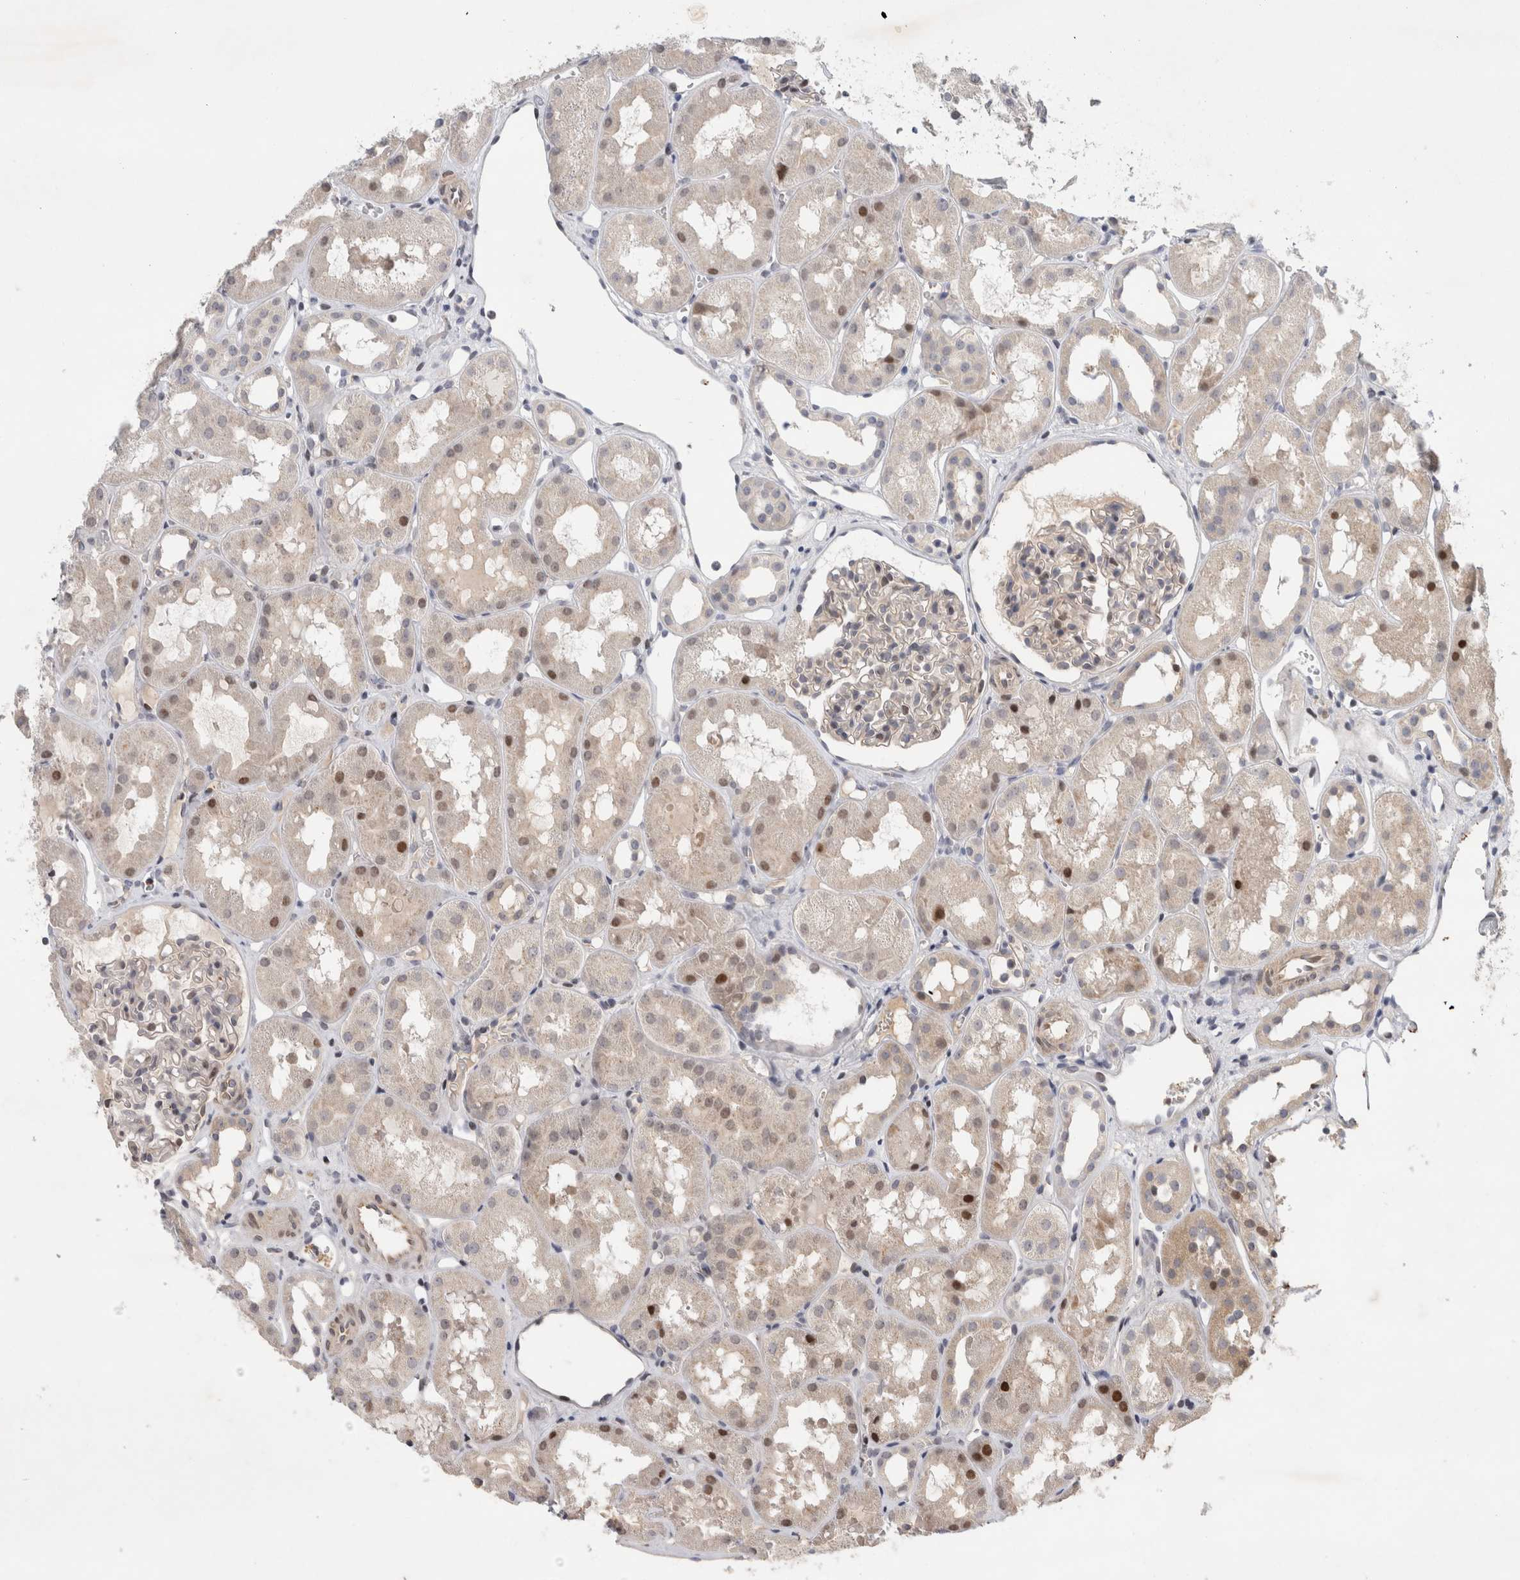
{"staining": {"intensity": "moderate", "quantity": "<25%", "location": "nuclear"}, "tissue": "kidney", "cell_type": "Cells in glomeruli", "image_type": "normal", "snomed": [{"axis": "morphology", "description": "Normal tissue, NOS"}, {"axis": "topography", "description": "Kidney"}], "caption": "Kidney stained with DAB IHC shows low levels of moderate nuclear expression in about <25% of cells in glomeruli. (brown staining indicates protein expression, while blue staining denotes nuclei).", "gene": "C8orf58", "patient": {"sex": "male", "age": 16}}